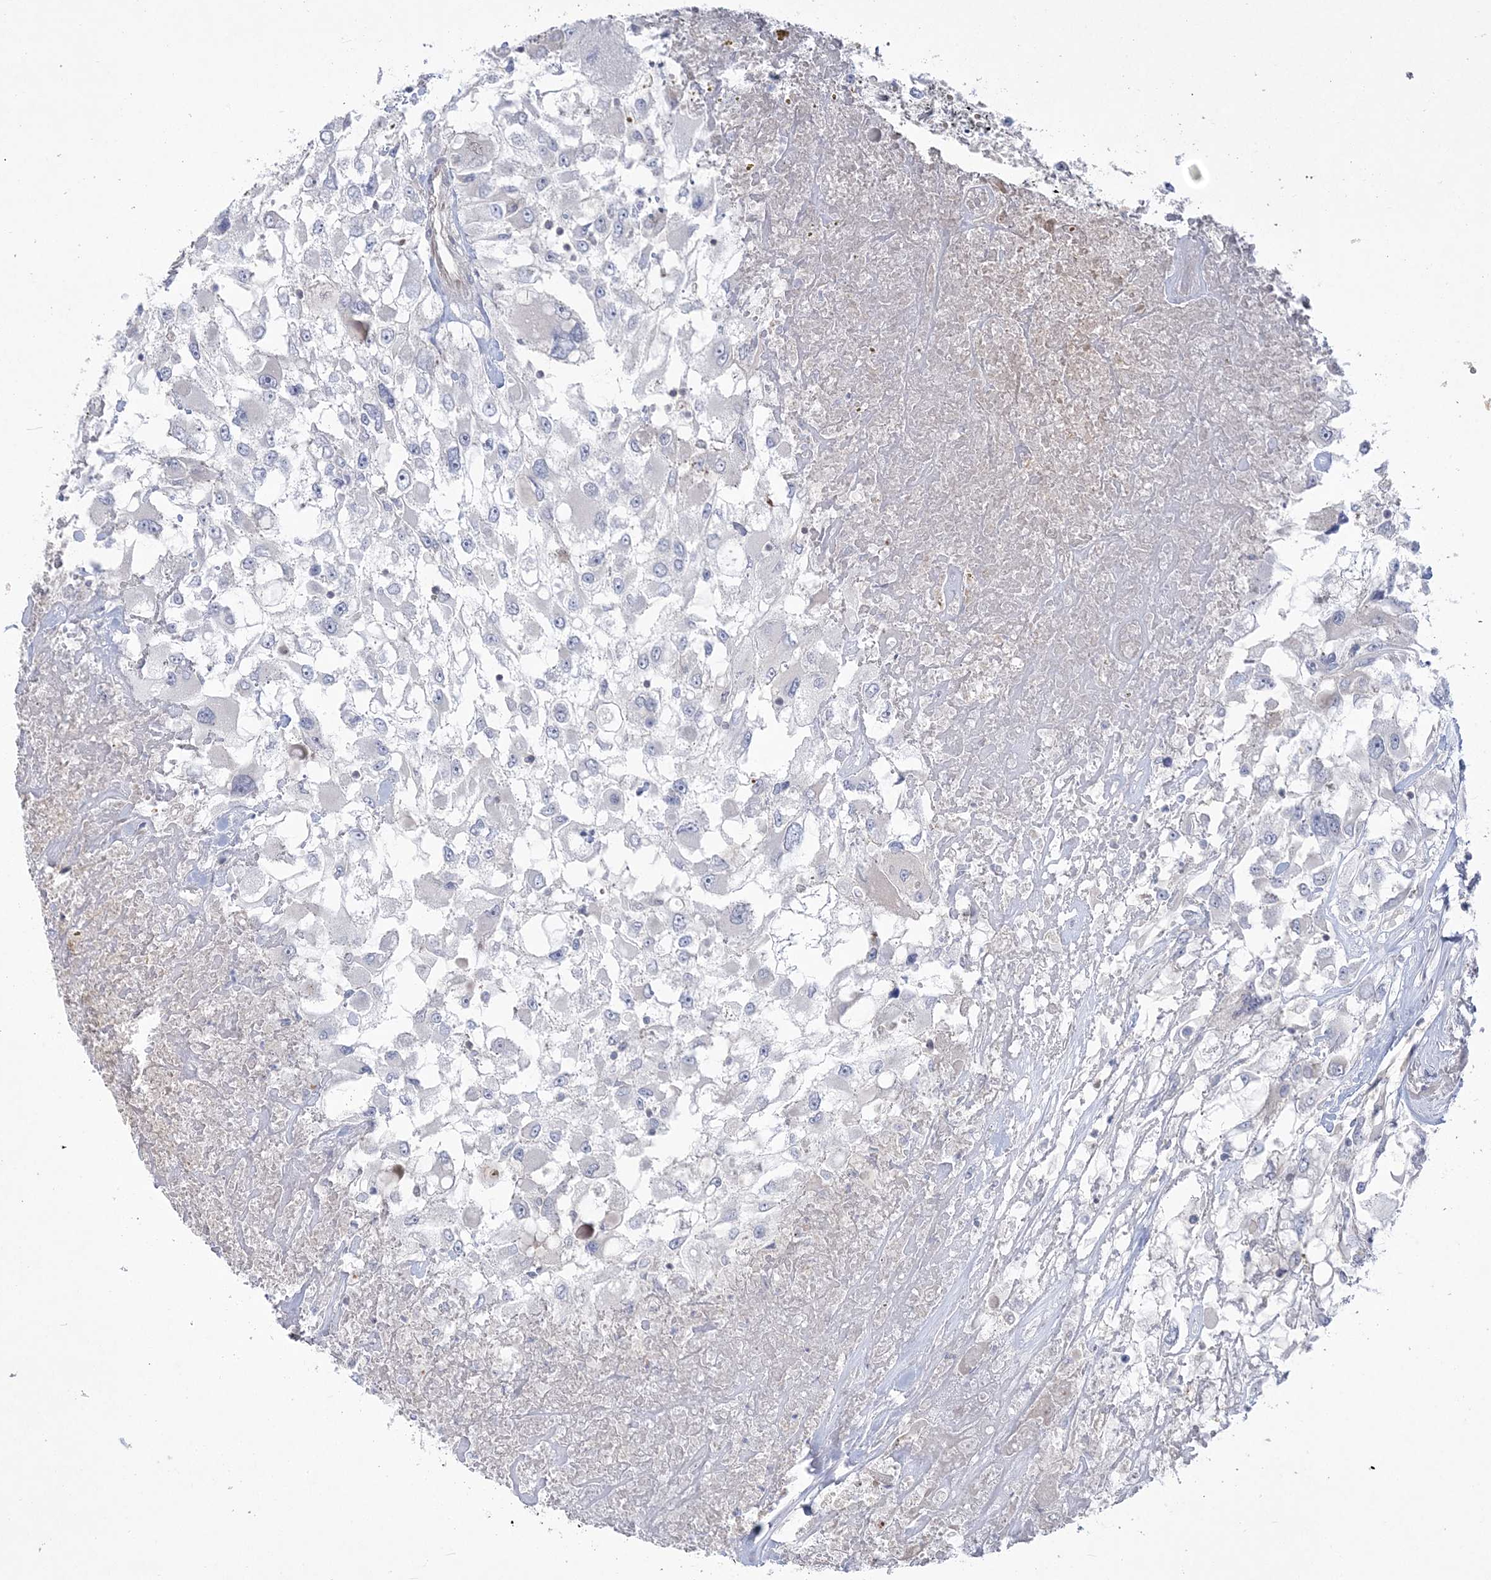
{"staining": {"intensity": "negative", "quantity": "none", "location": "none"}, "tissue": "renal cancer", "cell_type": "Tumor cells", "image_type": "cancer", "snomed": [{"axis": "morphology", "description": "Adenocarcinoma, NOS"}, {"axis": "topography", "description": "Kidney"}], "caption": "Renal adenocarcinoma was stained to show a protein in brown. There is no significant staining in tumor cells.", "gene": "ADAMTS12", "patient": {"sex": "female", "age": 52}}